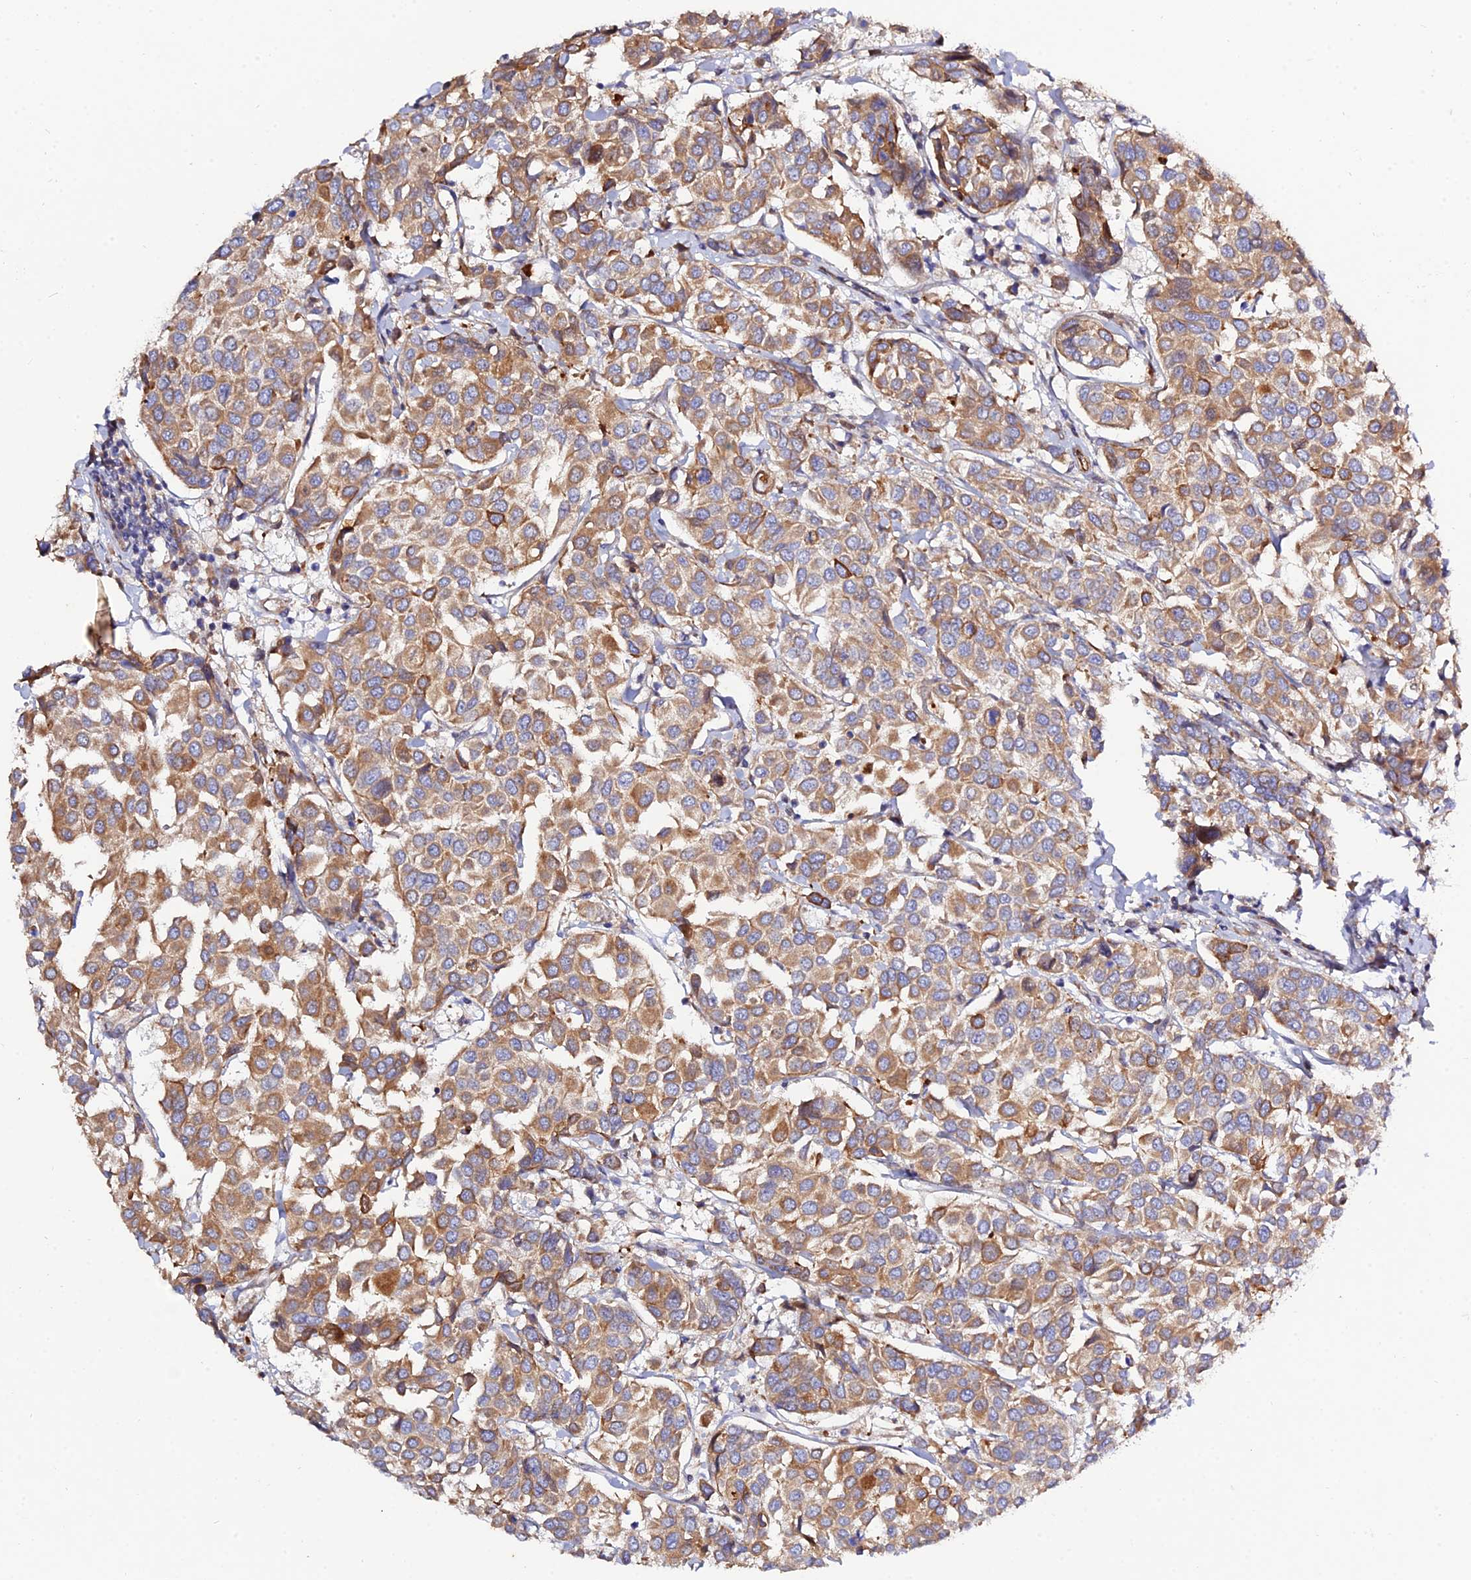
{"staining": {"intensity": "moderate", "quantity": ">75%", "location": "cytoplasmic/membranous"}, "tissue": "breast cancer", "cell_type": "Tumor cells", "image_type": "cancer", "snomed": [{"axis": "morphology", "description": "Duct carcinoma"}, {"axis": "topography", "description": "Breast"}], "caption": "Immunohistochemical staining of breast cancer exhibits medium levels of moderate cytoplasmic/membranous protein expression in approximately >75% of tumor cells.", "gene": "ARL6IP1", "patient": {"sex": "female", "age": 55}}